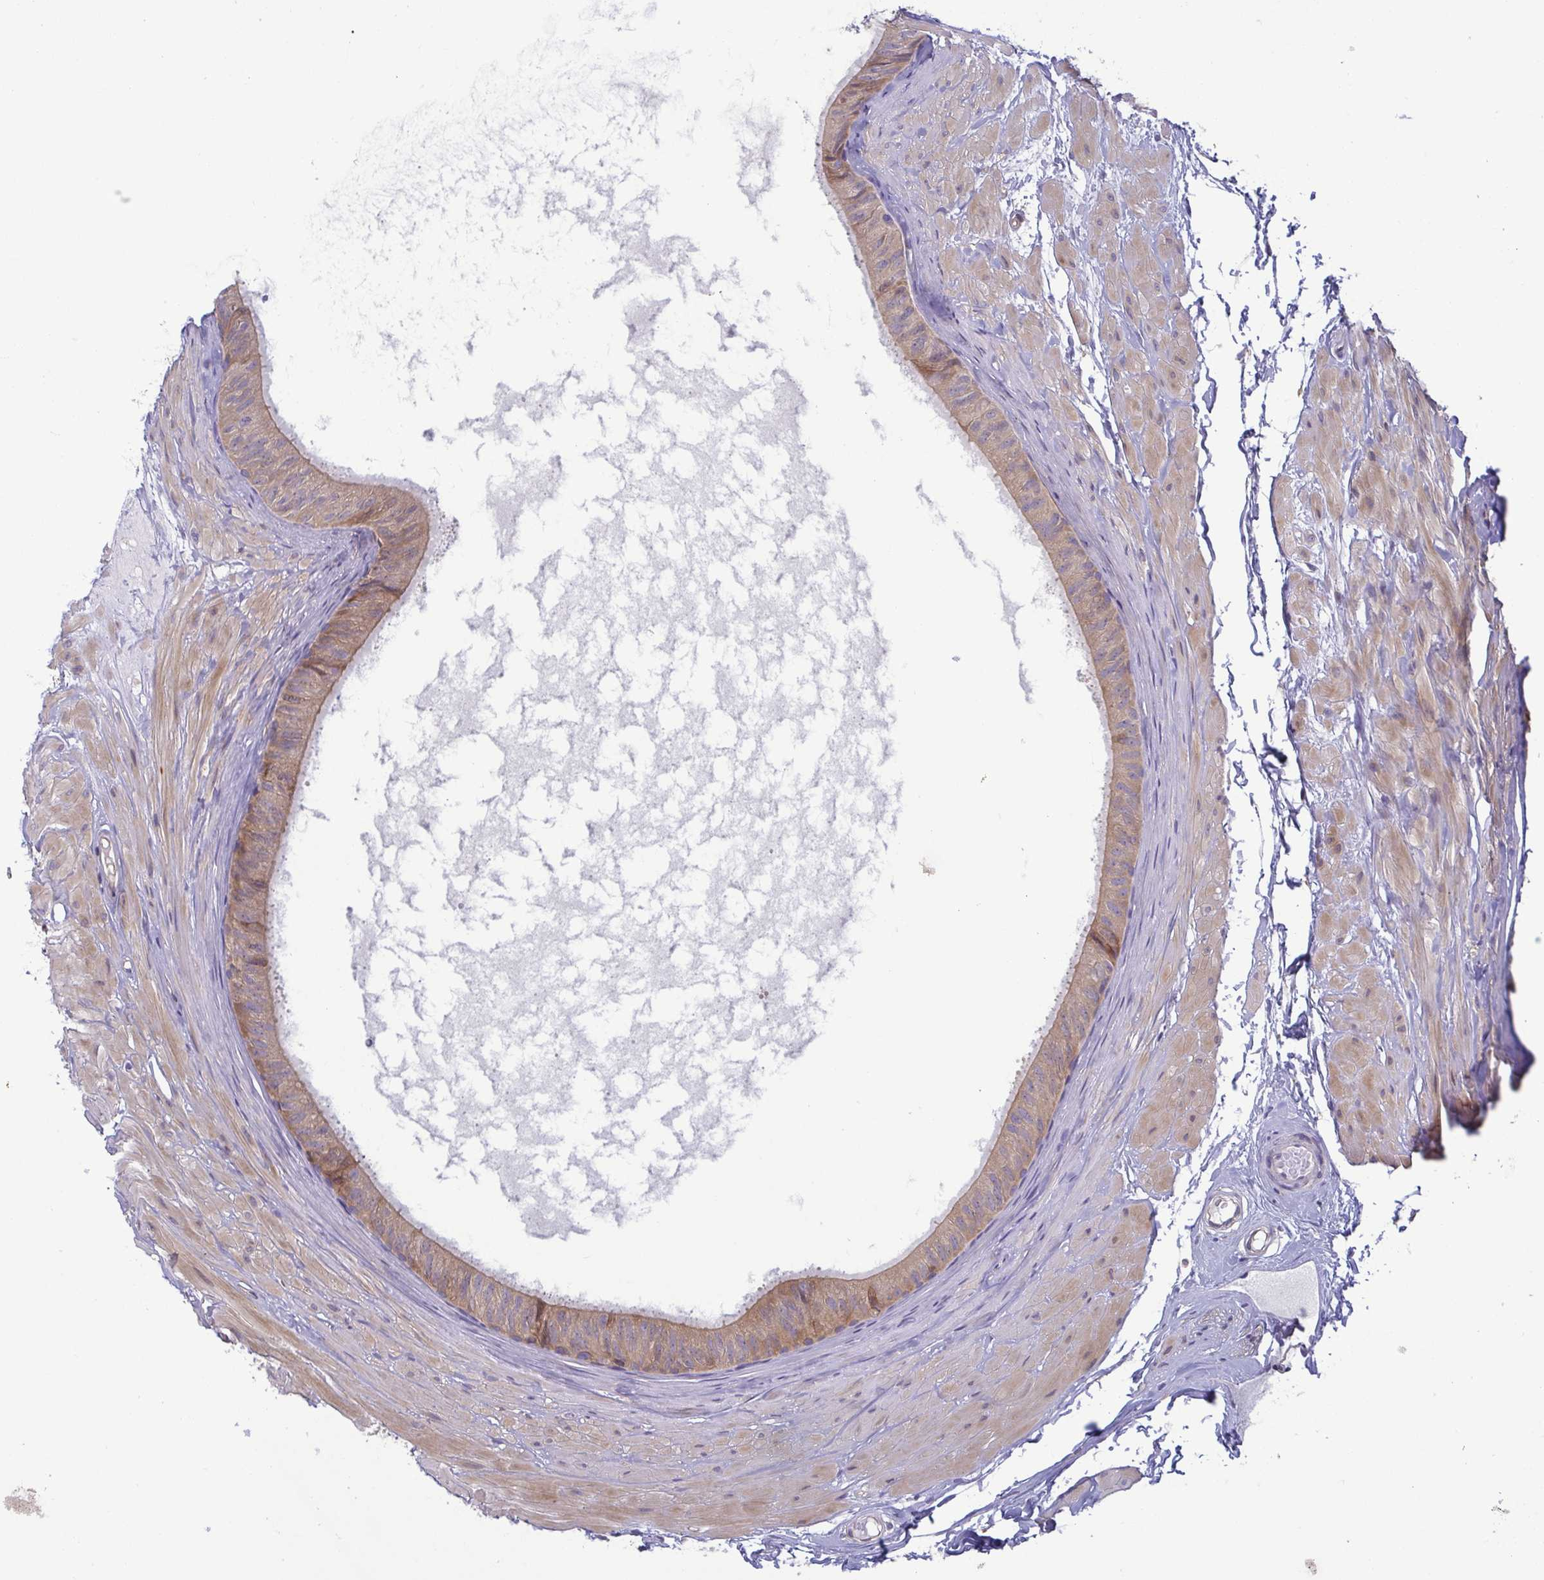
{"staining": {"intensity": "weak", "quantity": ">75%", "location": "cytoplasmic/membranous"}, "tissue": "epididymis", "cell_type": "Glandular cells", "image_type": "normal", "snomed": [{"axis": "morphology", "description": "Normal tissue, NOS"}, {"axis": "topography", "description": "Epididymis"}], "caption": "A histopathology image of human epididymis stained for a protein demonstrates weak cytoplasmic/membranous brown staining in glandular cells.", "gene": "LMF2", "patient": {"sex": "male", "age": 33}}